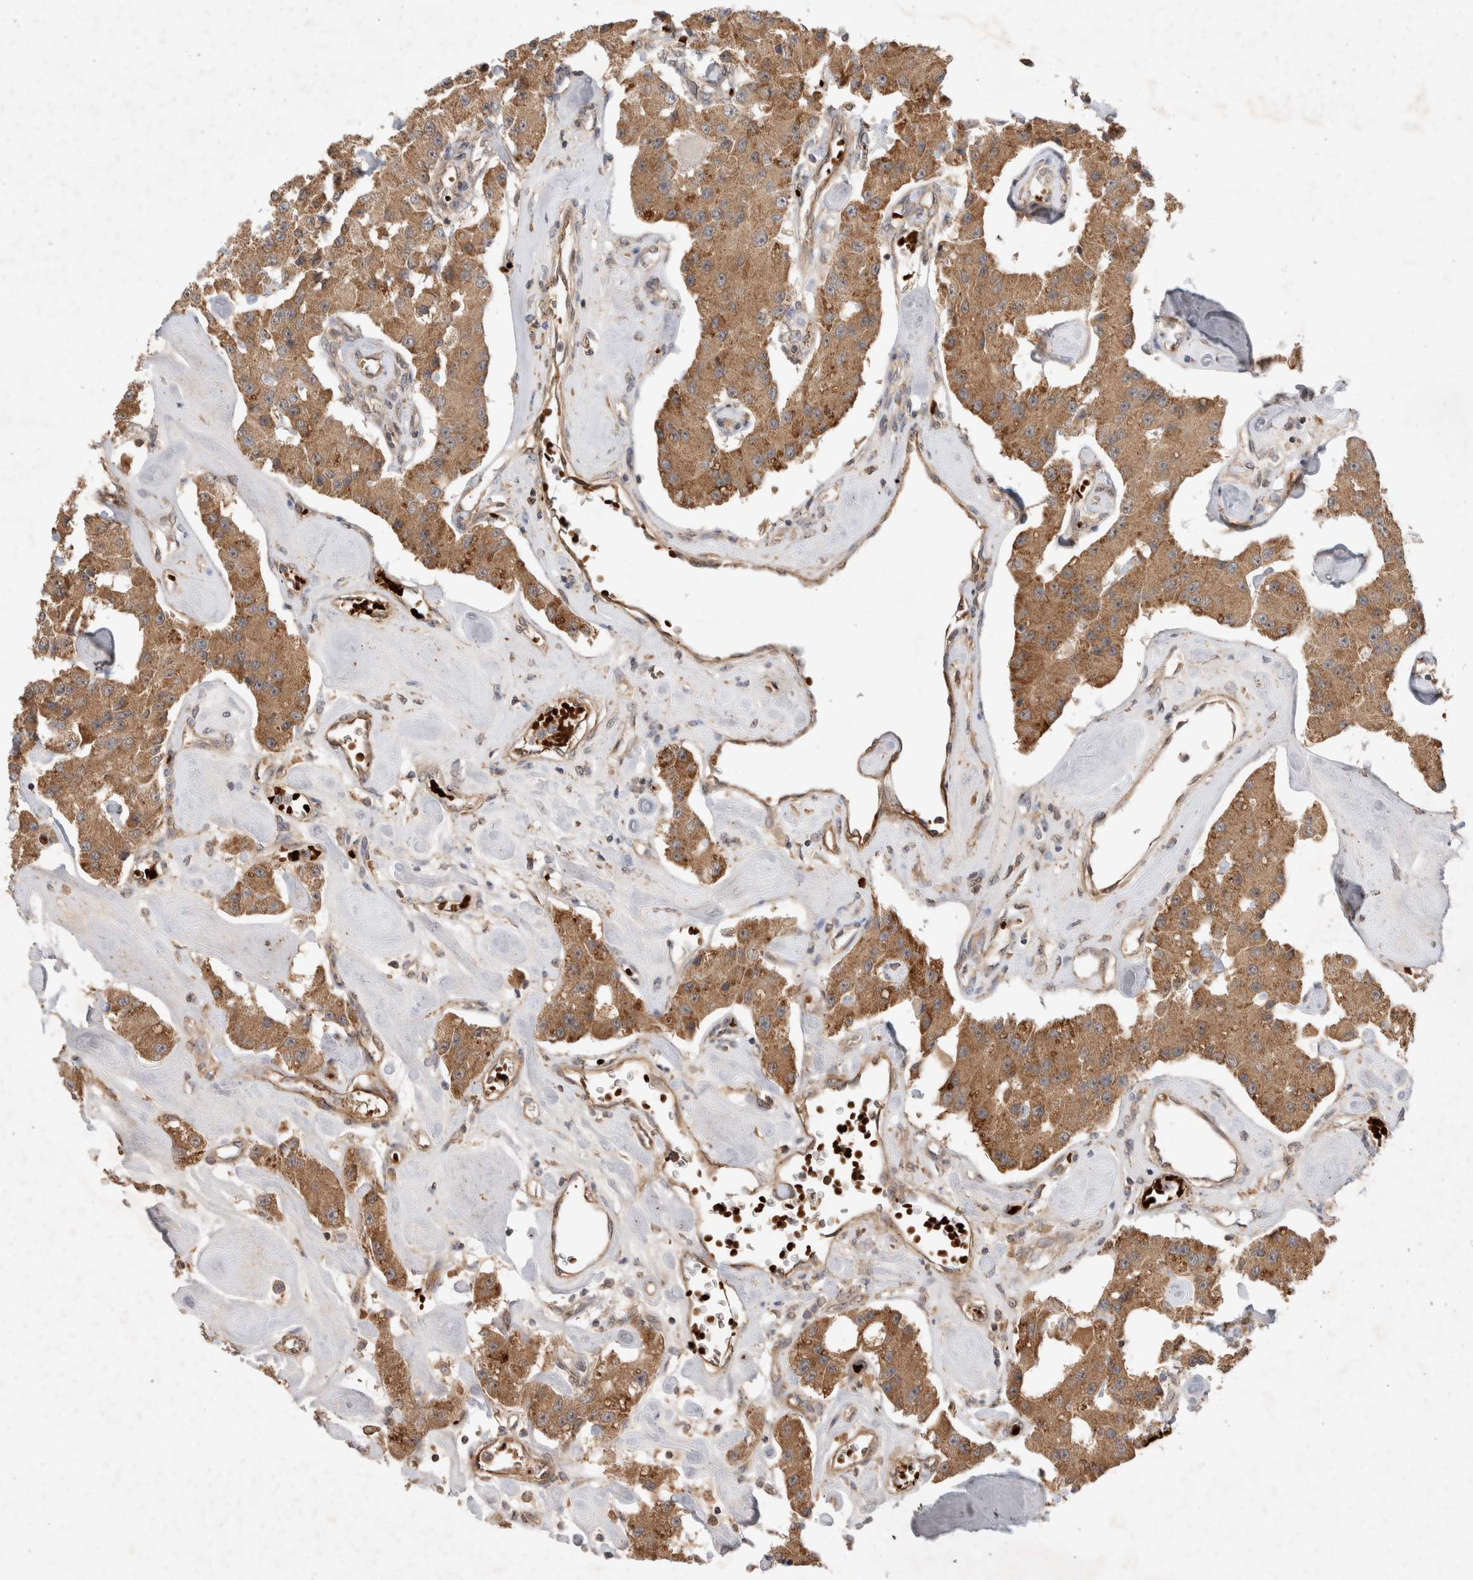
{"staining": {"intensity": "moderate", "quantity": ">75%", "location": "cytoplasmic/membranous"}, "tissue": "carcinoid", "cell_type": "Tumor cells", "image_type": "cancer", "snomed": [{"axis": "morphology", "description": "Carcinoid, malignant, NOS"}, {"axis": "topography", "description": "Pancreas"}], "caption": "Protein positivity by immunohistochemistry displays moderate cytoplasmic/membranous positivity in about >75% of tumor cells in malignant carcinoid.", "gene": "FAM221A", "patient": {"sex": "male", "age": 41}}